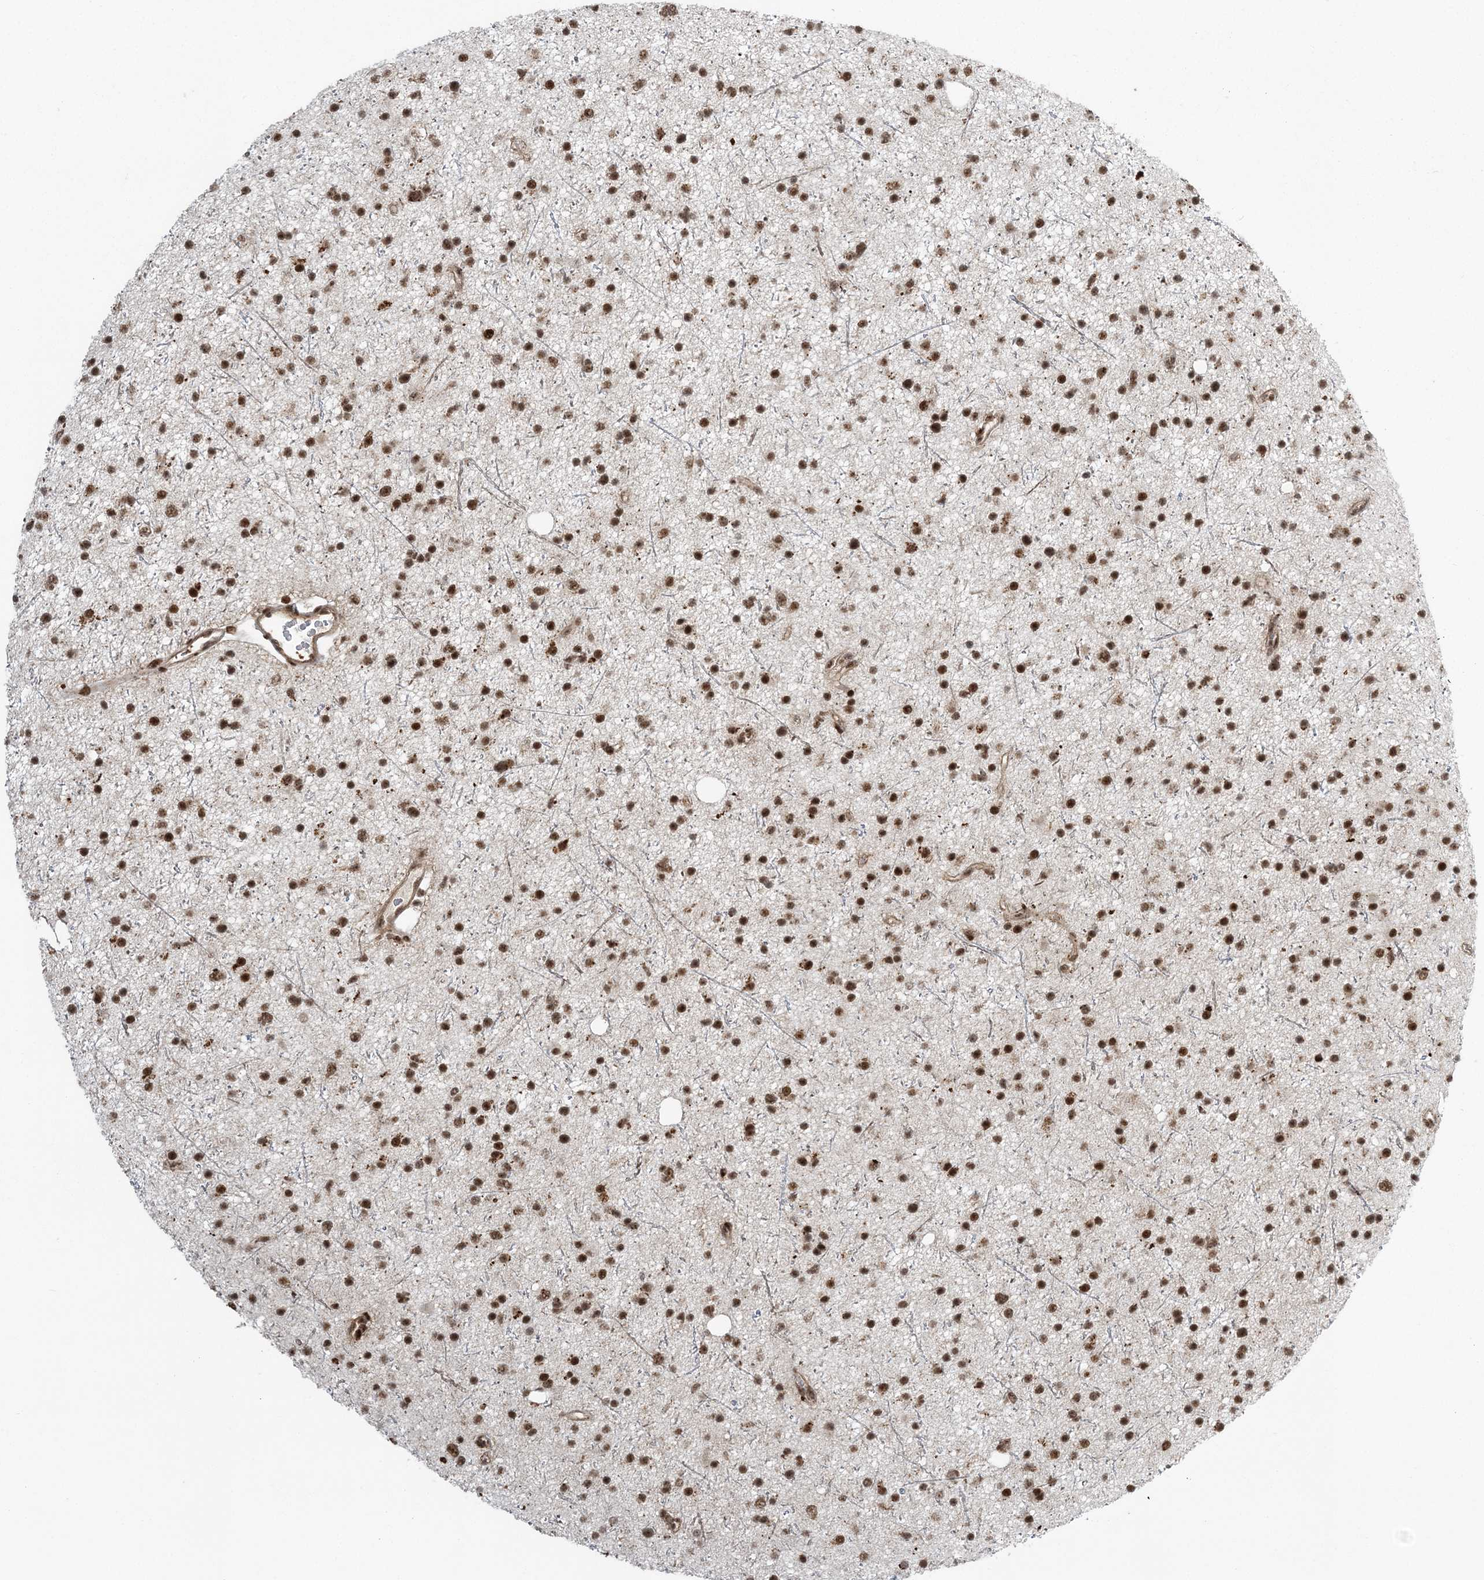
{"staining": {"intensity": "strong", "quantity": ">75%", "location": "nuclear"}, "tissue": "glioma", "cell_type": "Tumor cells", "image_type": "cancer", "snomed": [{"axis": "morphology", "description": "Glioma, malignant, Low grade"}, {"axis": "topography", "description": "Cerebral cortex"}], "caption": "Glioma stained with IHC shows strong nuclear staining in about >75% of tumor cells.", "gene": "CWC22", "patient": {"sex": "female", "age": 39}}